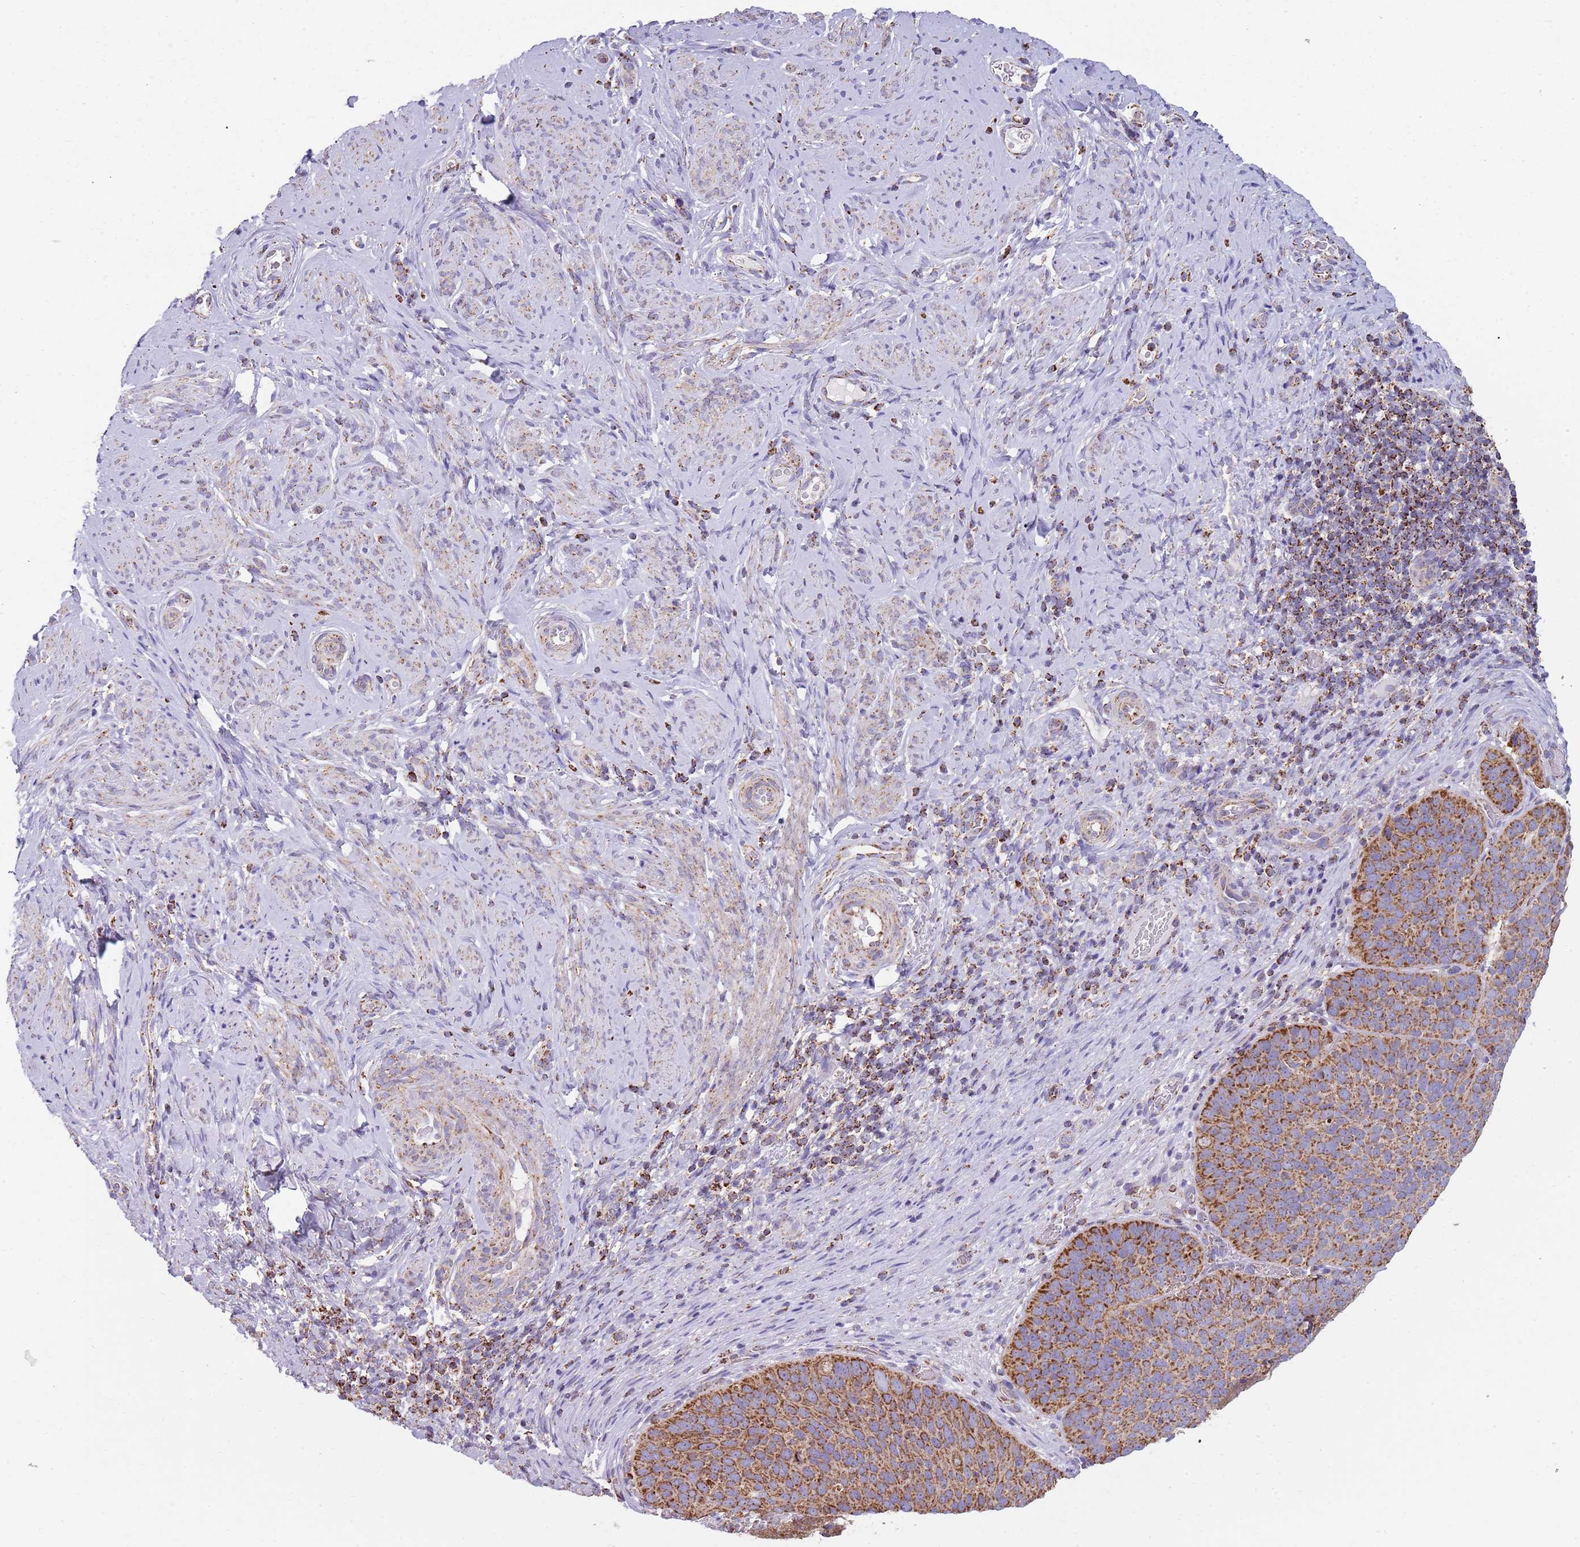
{"staining": {"intensity": "strong", "quantity": ">75%", "location": "cytoplasmic/membranous"}, "tissue": "cervical cancer", "cell_type": "Tumor cells", "image_type": "cancer", "snomed": [{"axis": "morphology", "description": "Squamous cell carcinoma, NOS"}, {"axis": "topography", "description": "Cervix"}], "caption": "IHC (DAB (3,3'-diaminobenzidine)) staining of cervical cancer reveals strong cytoplasmic/membranous protein expression in approximately >75% of tumor cells.", "gene": "TTLL1", "patient": {"sex": "female", "age": 80}}